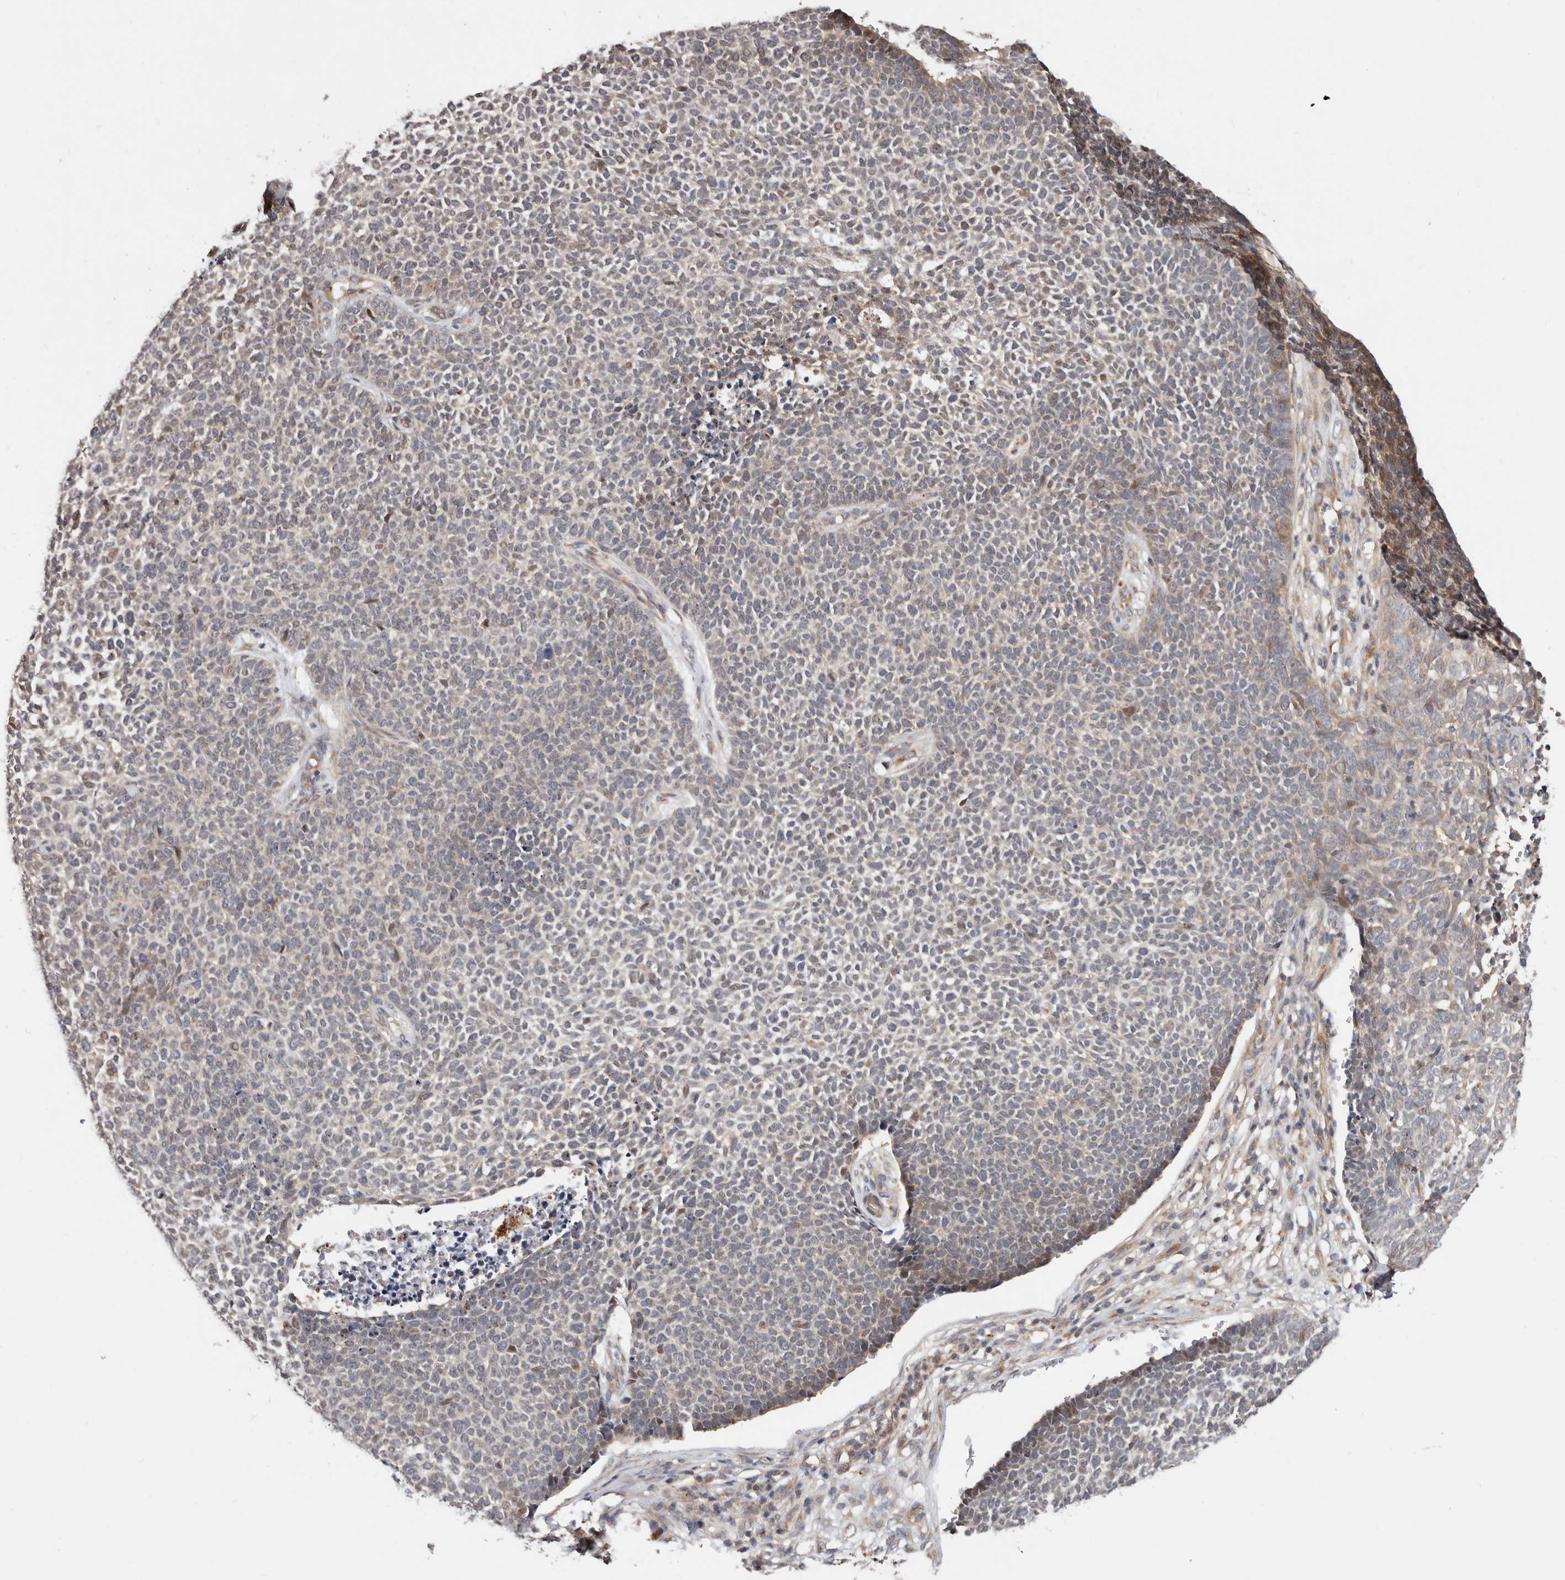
{"staining": {"intensity": "weak", "quantity": "<25%", "location": "cytoplasmic/membranous"}, "tissue": "skin cancer", "cell_type": "Tumor cells", "image_type": "cancer", "snomed": [{"axis": "morphology", "description": "Basal cell carcinoma"}, {"axis": "topography", "description": "Skin"}], "caption": "DAB (3,3'-diaminobenzidine) immunohistochemical staining of human skin basal cell carcinoma shows no significant expression in tumor cells.", "gene": "USP33", "patient": {"sex": "female", "age": 84}}